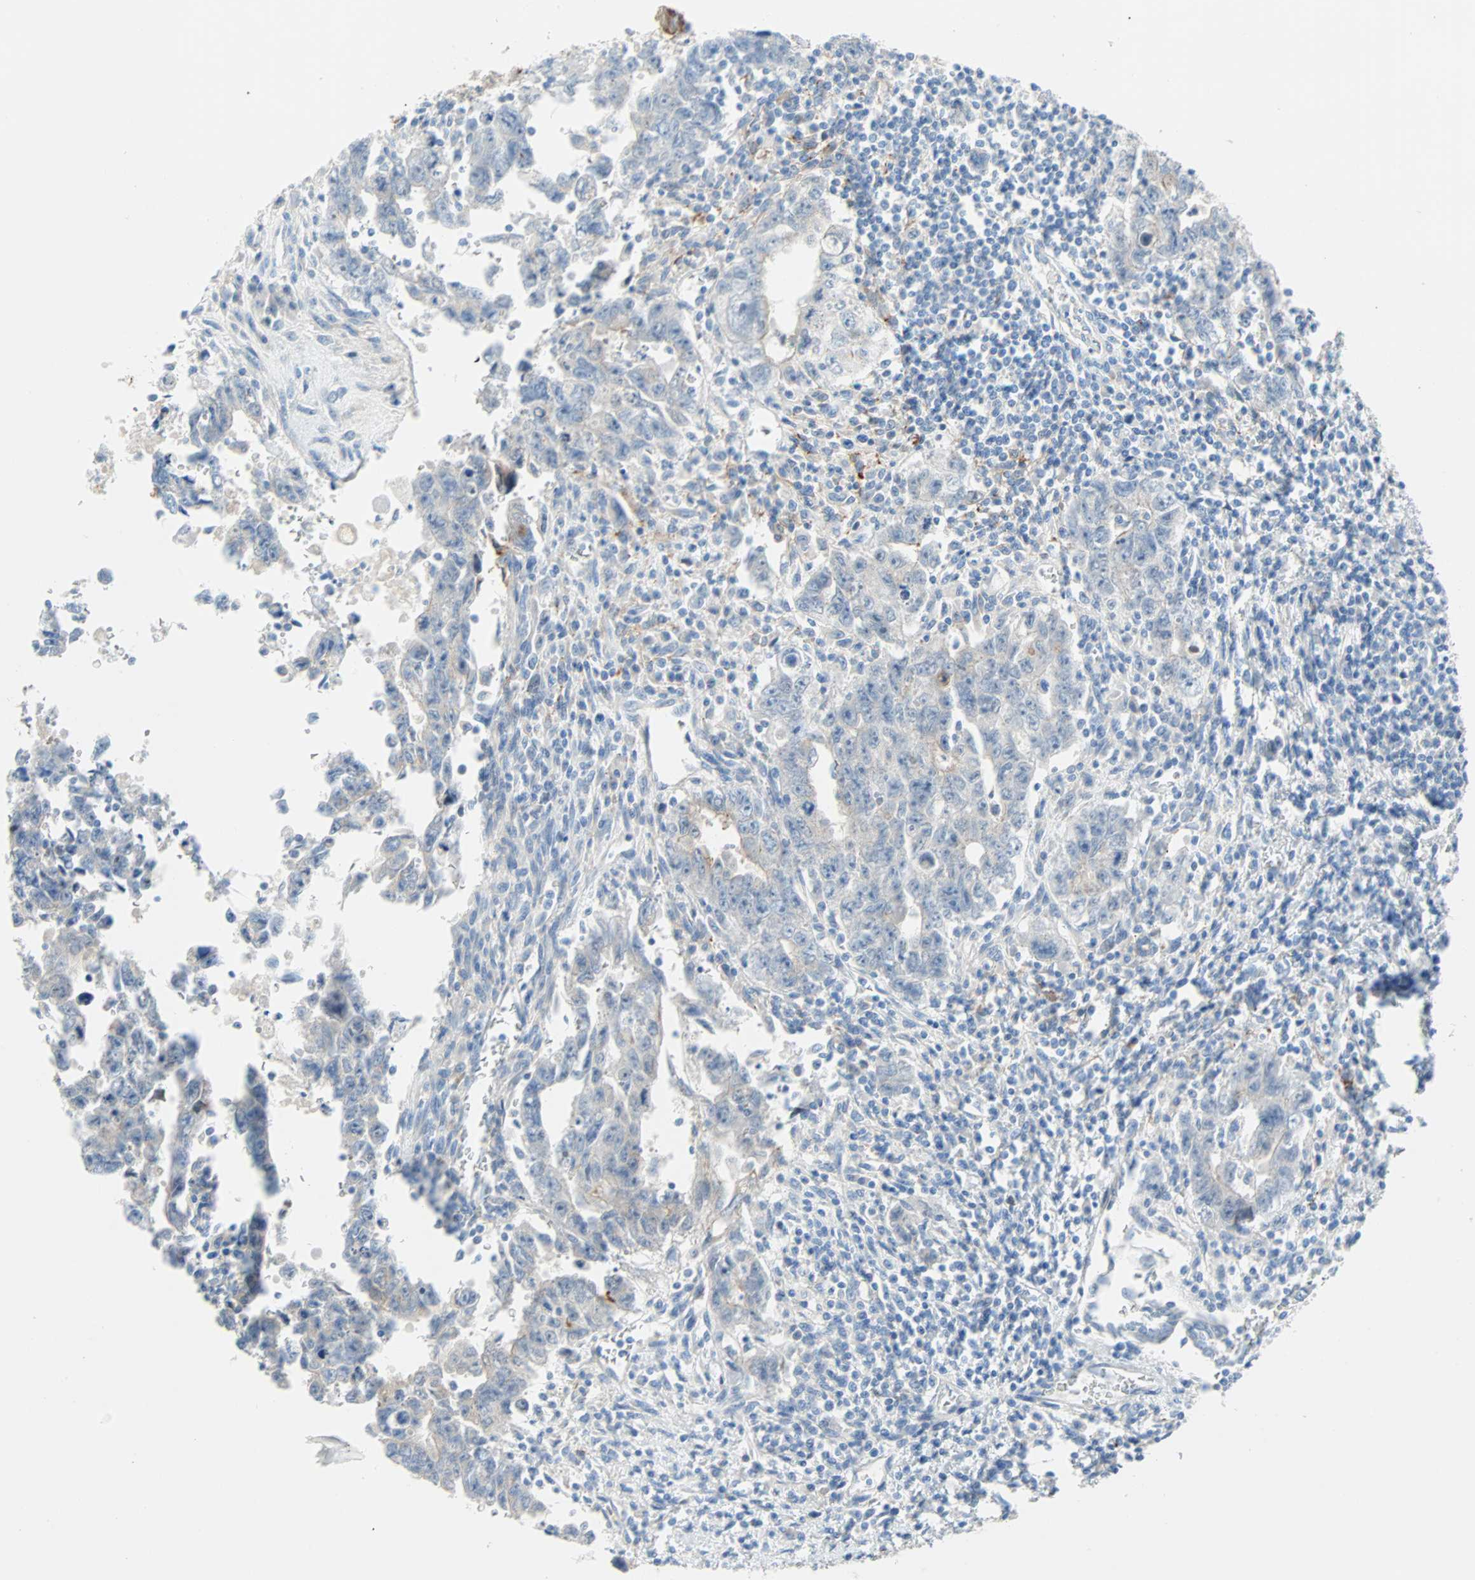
{"staining": {"intensity": "negative", "quantity": "none", "location": "none"}, "tissue": "testis cancer", "cell_type": "Tumor cells", "image_type": "cancer", "snomed": [{"axis": "morphology", "description": "Carcinoma, Embryonal, NOS"}, {"axis": "topography", "description": "Testis"}], "caption": "Testis cancer was stained to show a protein in brown. There is no significant staining in tumor cells.", "gene": "PDPN", "patient": {"sex": "male", "age": 28}}